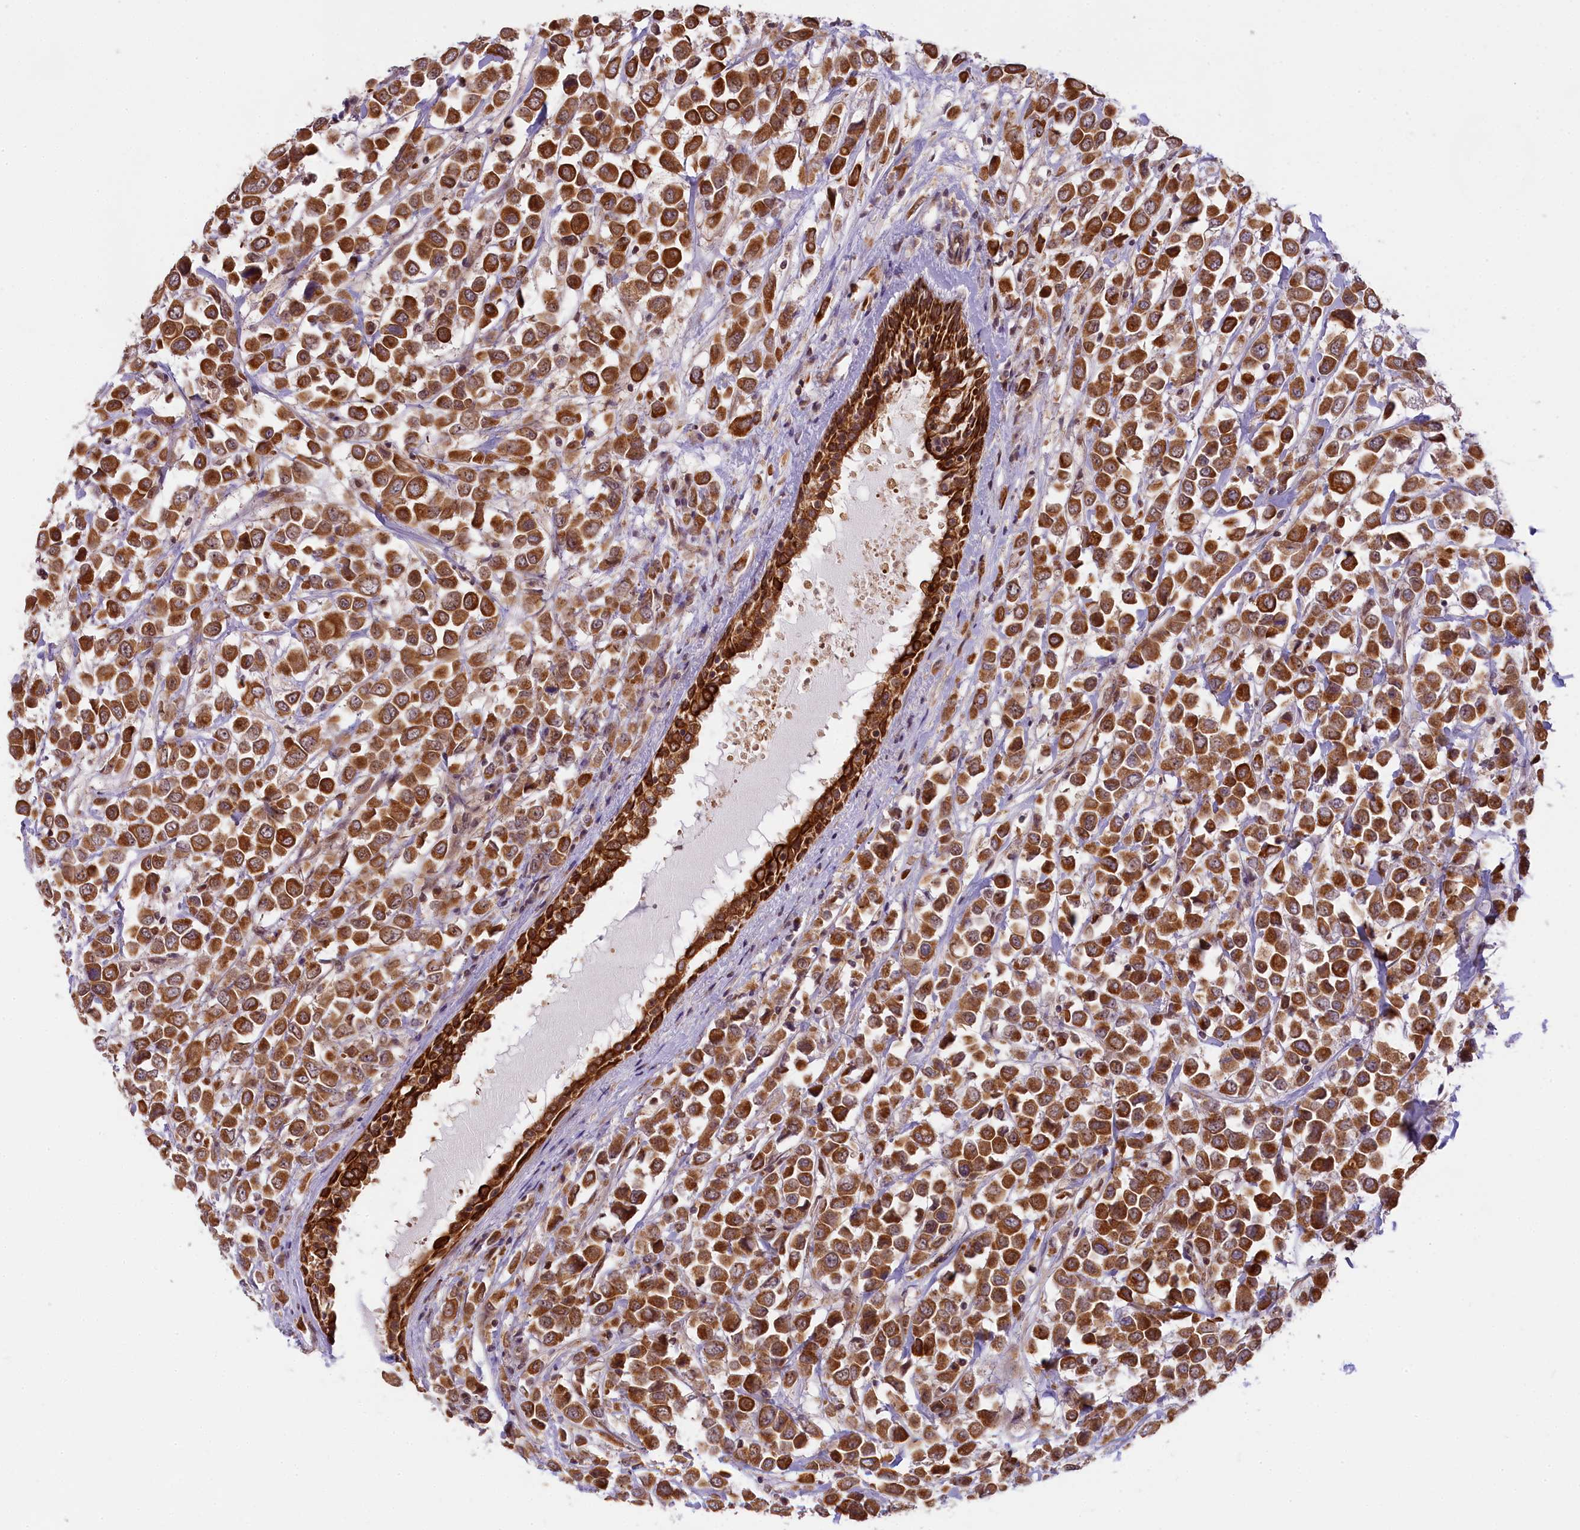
{"staining": {"intensity": "strong", "quantity": ">75%", "location": "cytoplasmic/membranous"}, "tissue": "breast cancer", "cell_type": "Tumor cells", "image_type": "cancer", "snomed": [{"axis": "morphology", "description": "Duct carcinoma"}, {"axis": "topography", "description": "Breast"}], "caption": "Breast cancer (invasive ductal carcinoma) was stained to show a protein in brown. There is high levels of strong cytoplasmic/membranous positivity in about >75% of tumor cells.", "gene": "CARD8", "patient": {"sex": "female", "age": 61}}